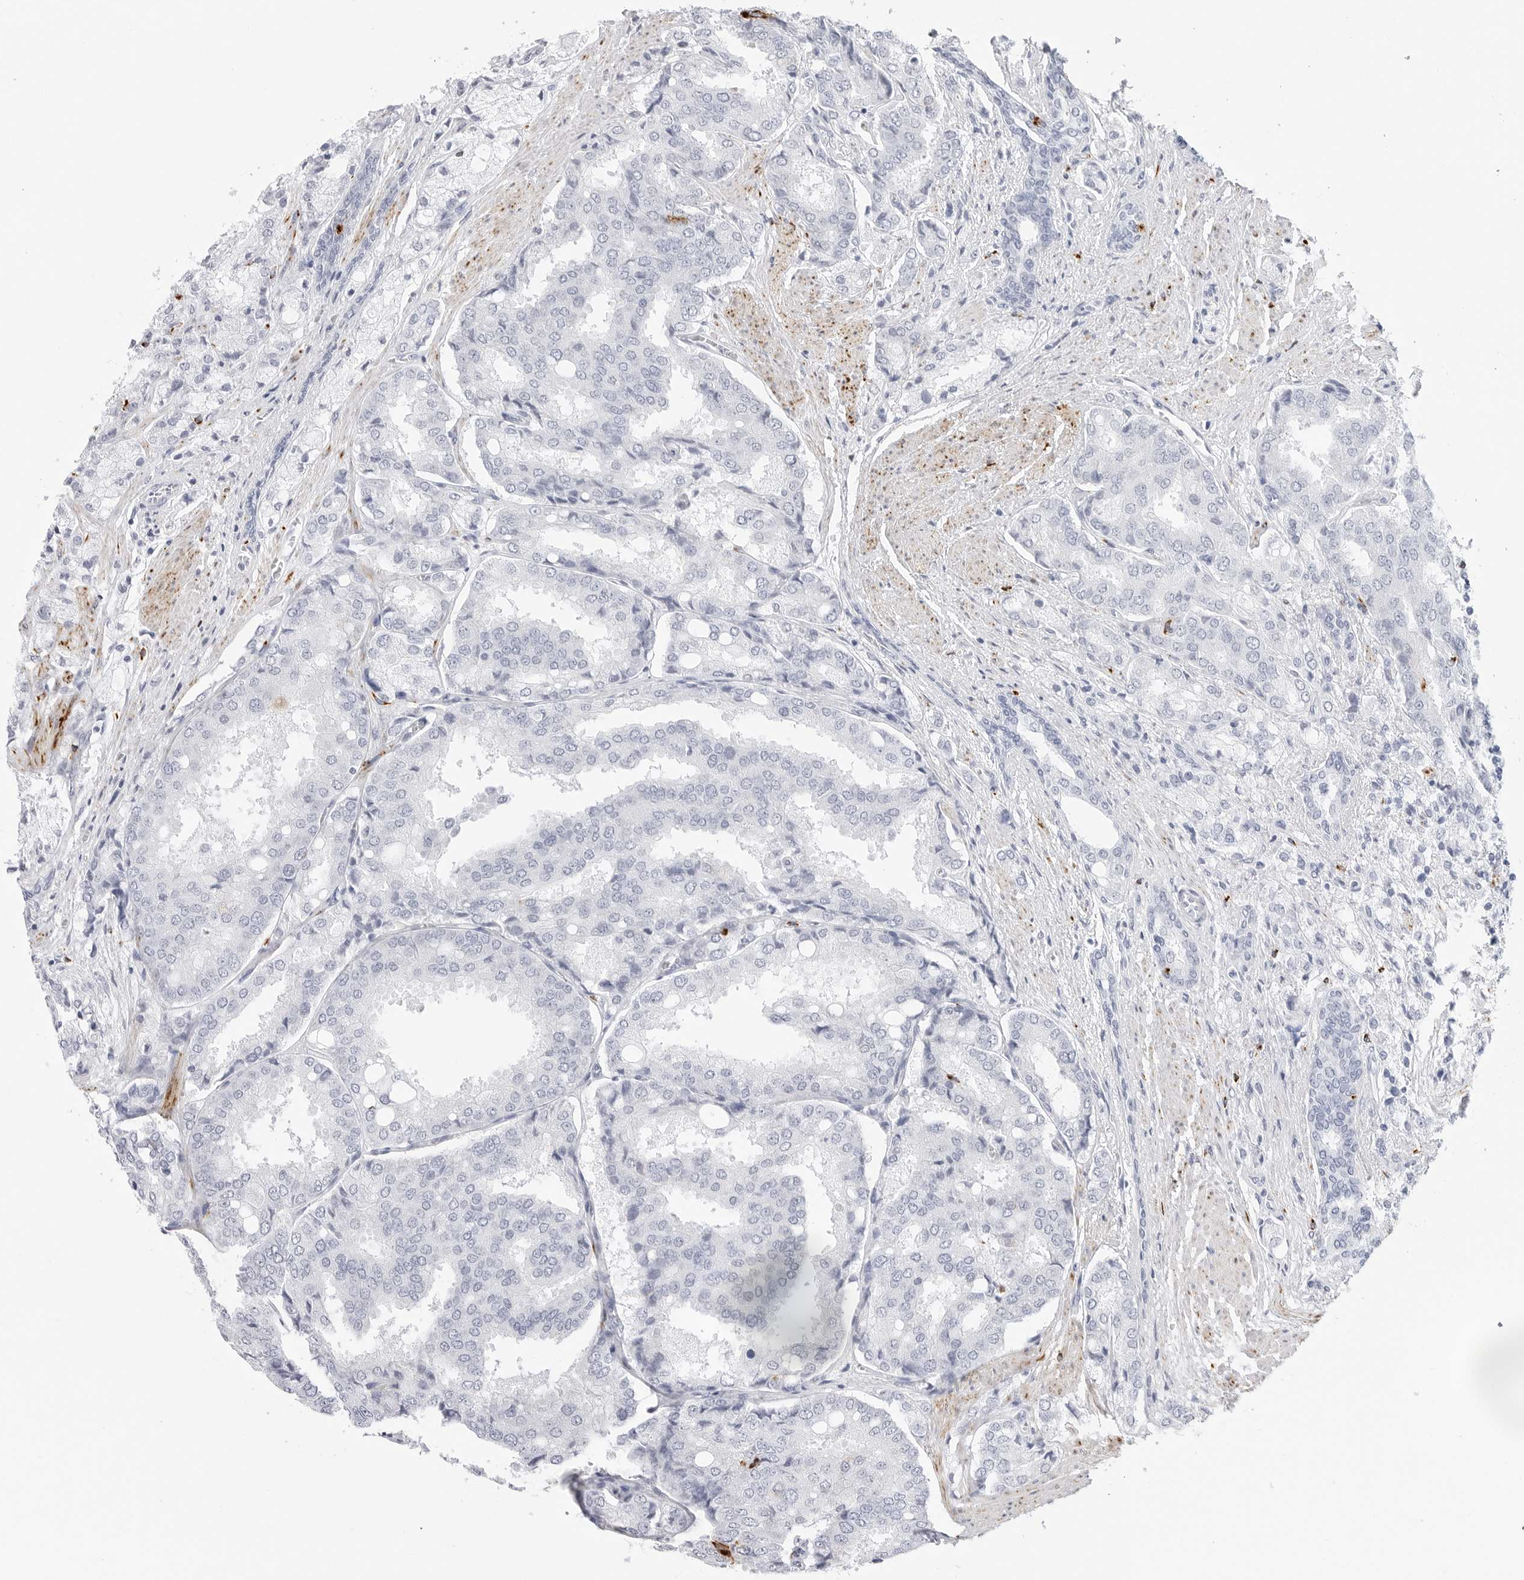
{"staining": {"intensity": "negative", "quantity": "none", "location": "none"}, "tissue": "prostate cancer", "cell_type": "Tumor cells", "image_type": "cancer", "snomed": [{"axis": "morphology", "description": "Adenocarcinoma, High grade"}, {"axis": "topography", "description": "Prostate"}], "caption": "A histopathology image of prostate cancer stained for a protein exhibits no brown staining in tumor cells. The staining was performed using DAB to visualize the protein expression in brown, while the nuclei were stained in blue with hematoxylin (Magnification: 20x).", "gene": "HSPB7", "patient": {"sex": "male", "age": 50}}